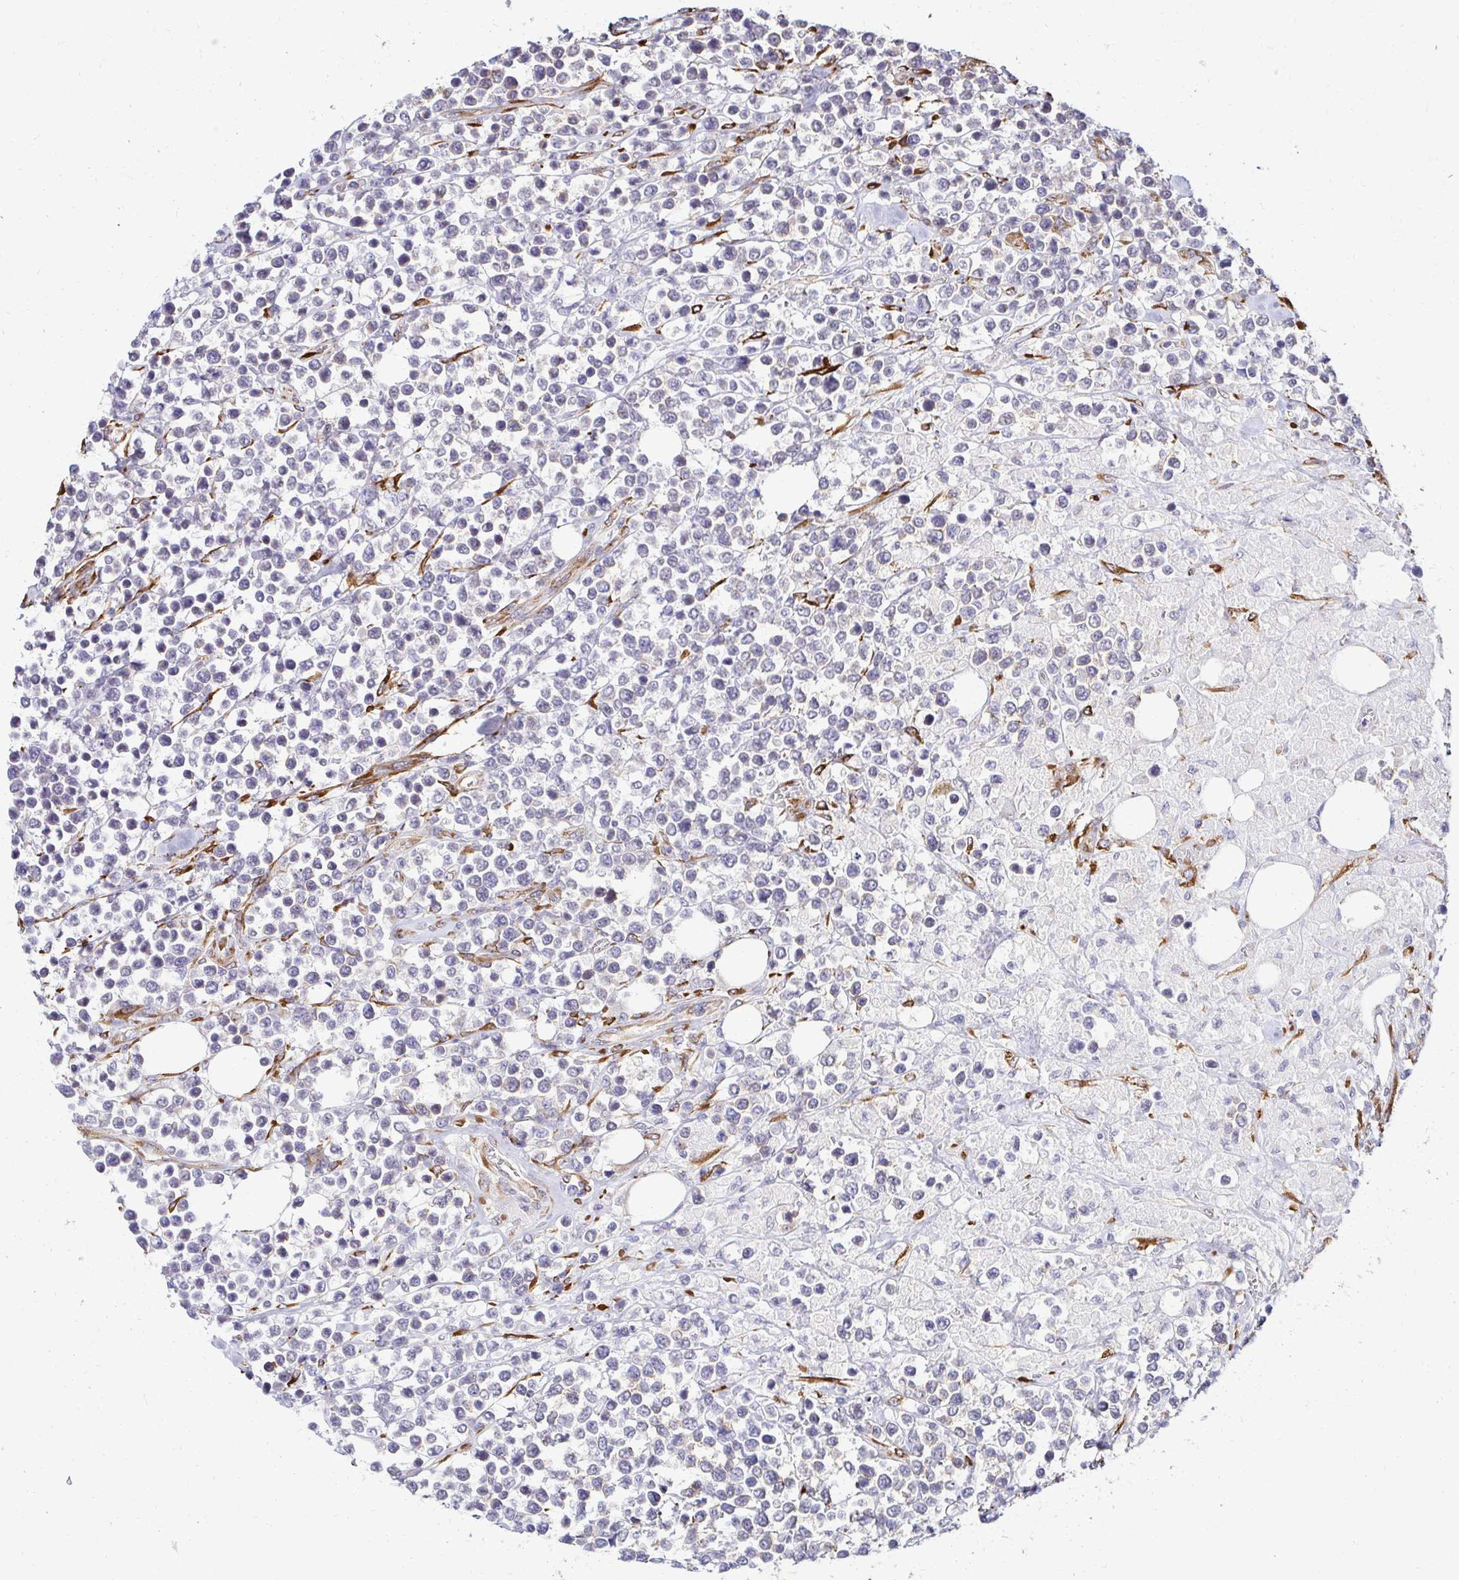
{"staining": {"intensity": "weak", "quantity": "<25%", "location": "cytoplasmic/membranous"}, "tissue": "lymphoma", "cell_type": "Tumor cells", "image_type": "cancer", "snomed": [{"axis": "morphology", "description": "Malignant lymphoma, non-Hodgkin's type, High grade"}, {"axis": "topography", "description": "Soft tissue"}], "caption": "Tumor cells are negative for protein expression in human lymphoma.", "gene": "HPS1", "patient": {"sex": "female", "age": 56}}